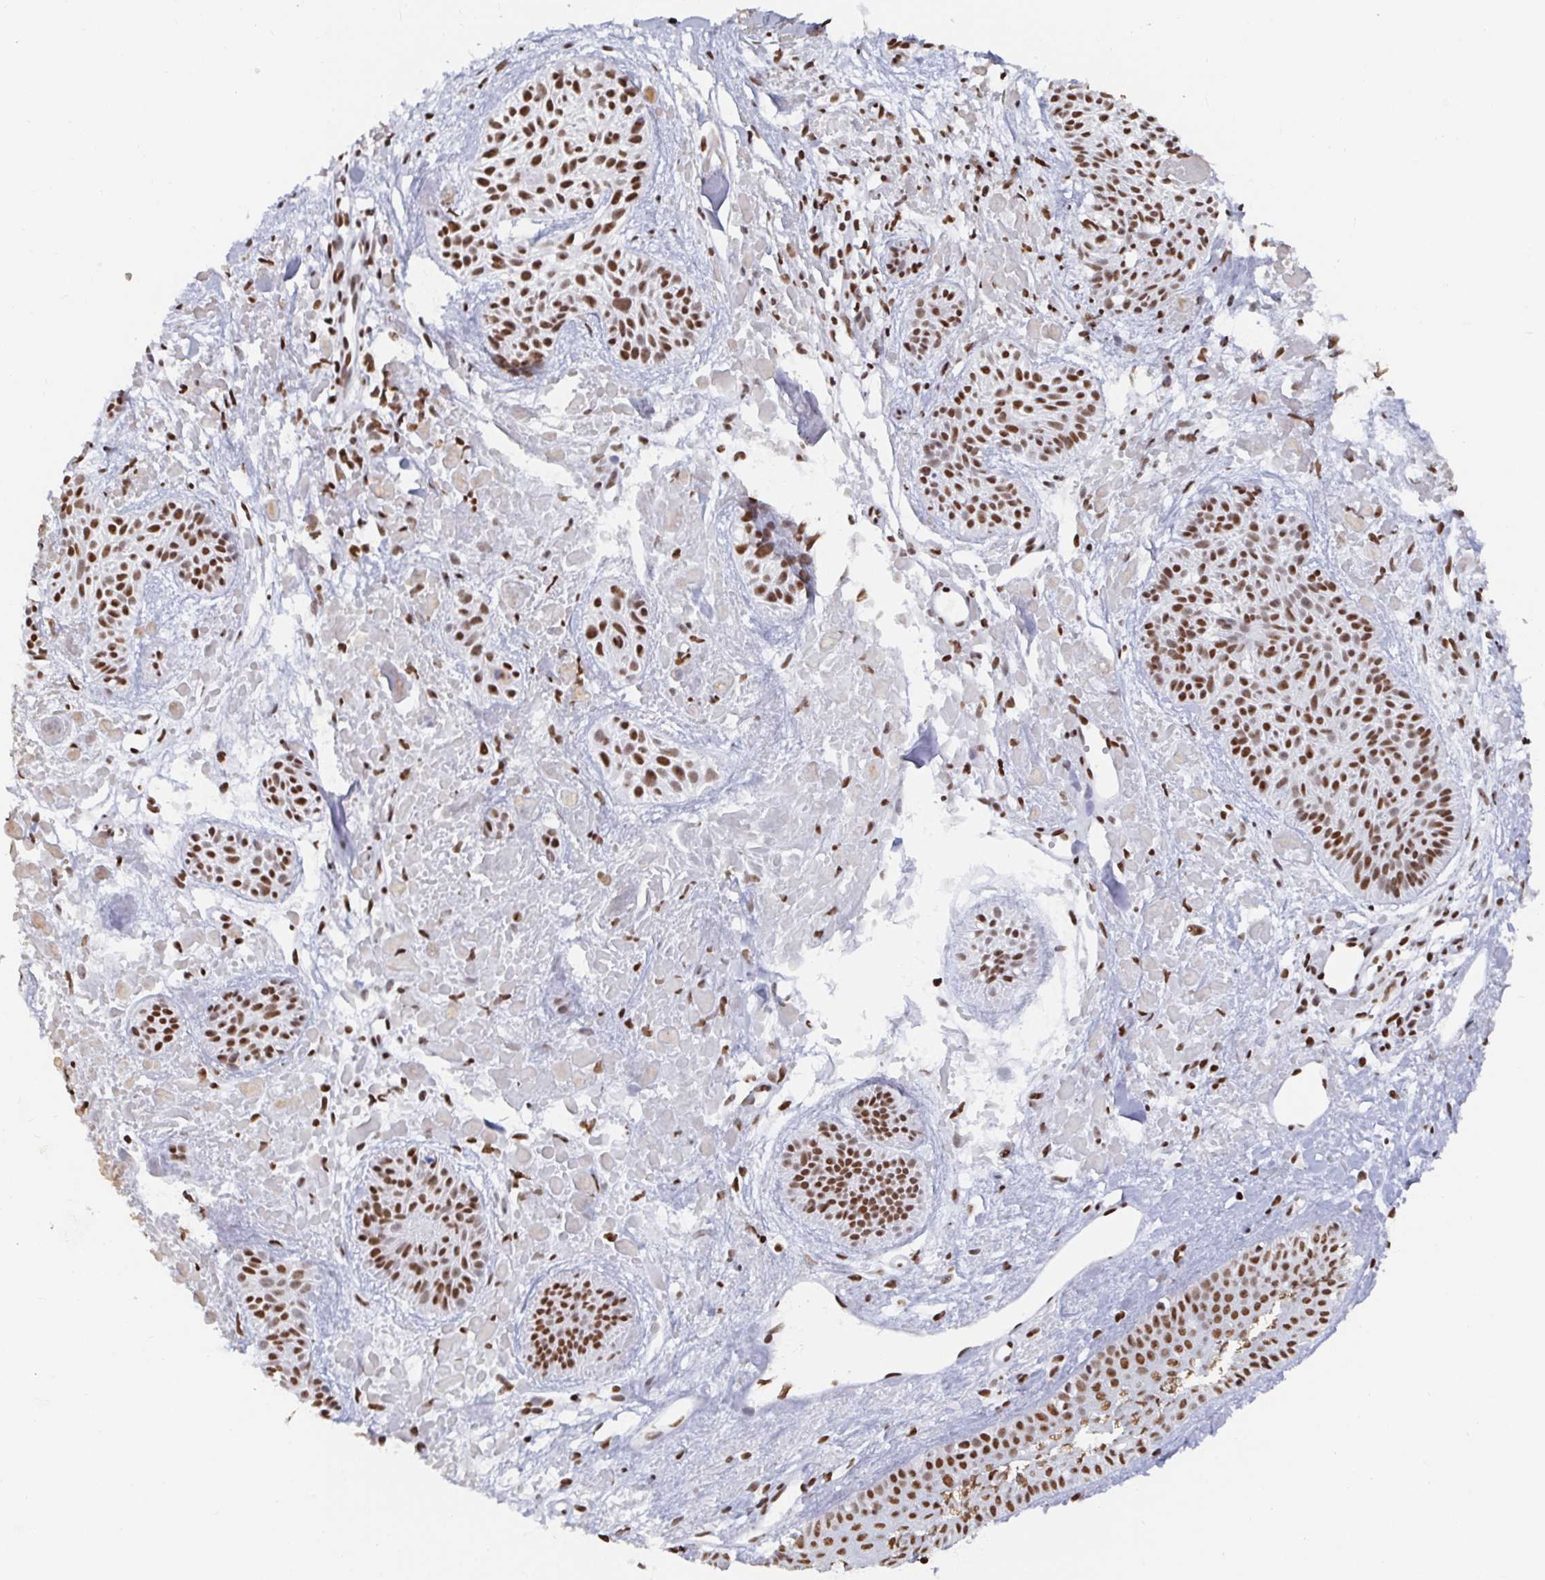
{"staining": {"intensity": "strong", "quantity": ">75%", "location": "nuclear"}, "tissue": "skin cancer", "cell_type": "Tumor cells", "image_type": "cancer", "snomed": [{"axis": "morphology", "description": "Basal cell carcinoma"}, {"axis": "topography", "description": "Skin"}], "caption": "Immunohistochemistry (IHC) of skin cancer reveals high levels of strong nuclear staining in about >75% of tumor cells. (Brightfield microscopy of DAB IHC at high magnification).", "gene": "EWSR1", "patient": {"sex": "female", "age": 78}}